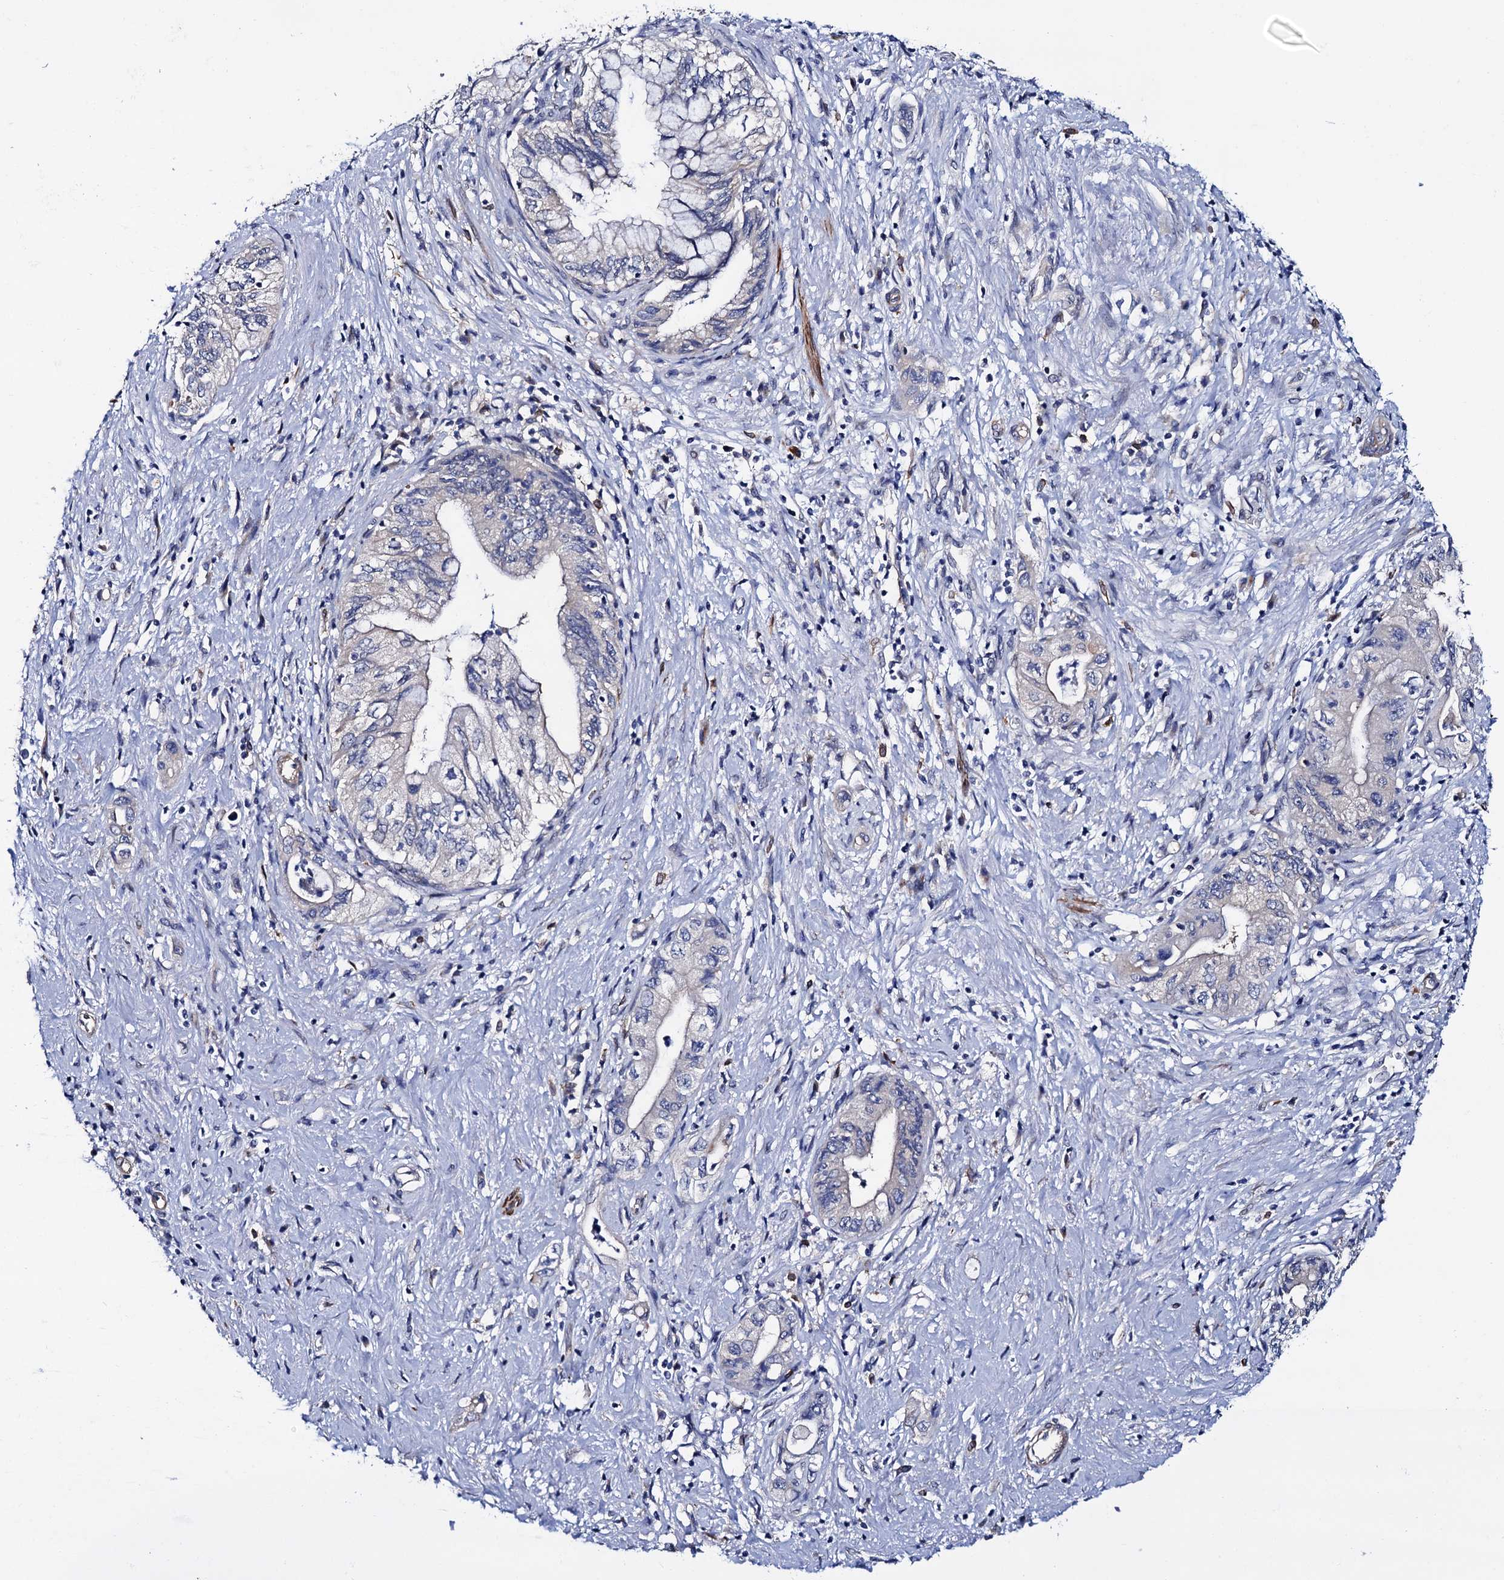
{"staining": {"intensity": "negative", "quantity": "none", "location": "none"}, "tissue": "pancreatic cancer", "cell_type": "Tumor cells", "image_type": "cancer", "snomed": [{"axis": "morphology", "description": "Adenocarcinoma, NOS"}, {"axis": "topography", "description": "Pancreas"}], "caption": "This histopathology image is of pancreatic adenocarcinoma stained with immunohistochemistry (IHC) to label a protein in brown with the nuclei are counter-stained blue. There is no positivity in tumor cells.", "gene": "ZDHHC18", "patient": {"sex": "female", "age": 73}}